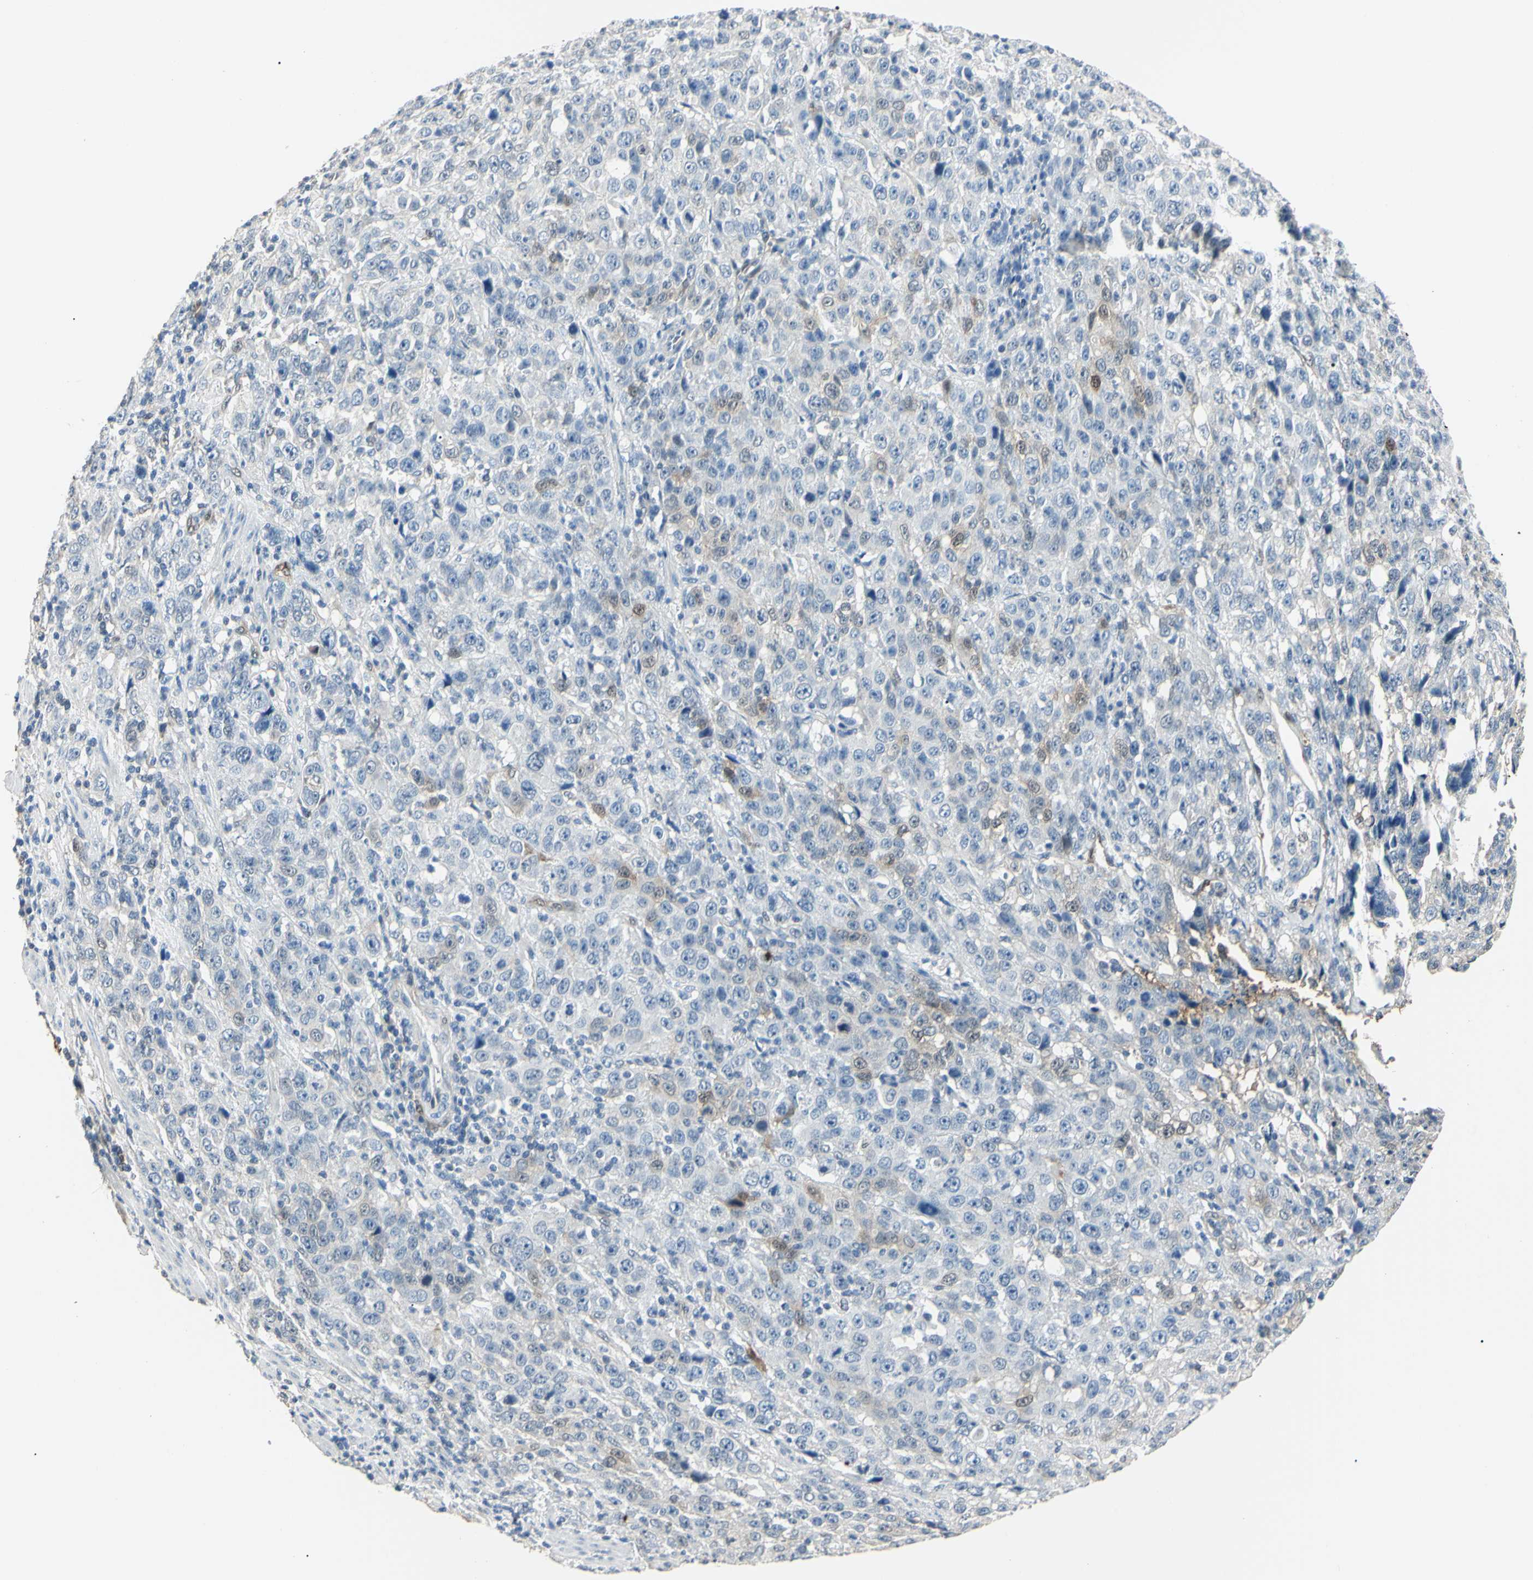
{"staining": {"intensity": "moderate", "quantity": "<25%", "location": "cytoplasmic/membranous,nuclear"}, "tissue": "stomach cancer", "cell_type": "Tumor cells", "image_type": "cancer", "snomed": [{"axis": "morphology", "description": "Normal tissue, NOS"}, {"axis": "morphology", "description": "Adenocarcinoma, NOS"}, {"axis": "topography", "description": "Stomach"}], "caption": "This is an image of immunohistochemistry (IHC) staining of stomach cancer (adenocarcinoma), which shows moderate staining in the cytoplasmic/membranous and nuclear of tumor cells.", "gene": "AKR1C3", "patient": {"sex": "male", "age": 48}}